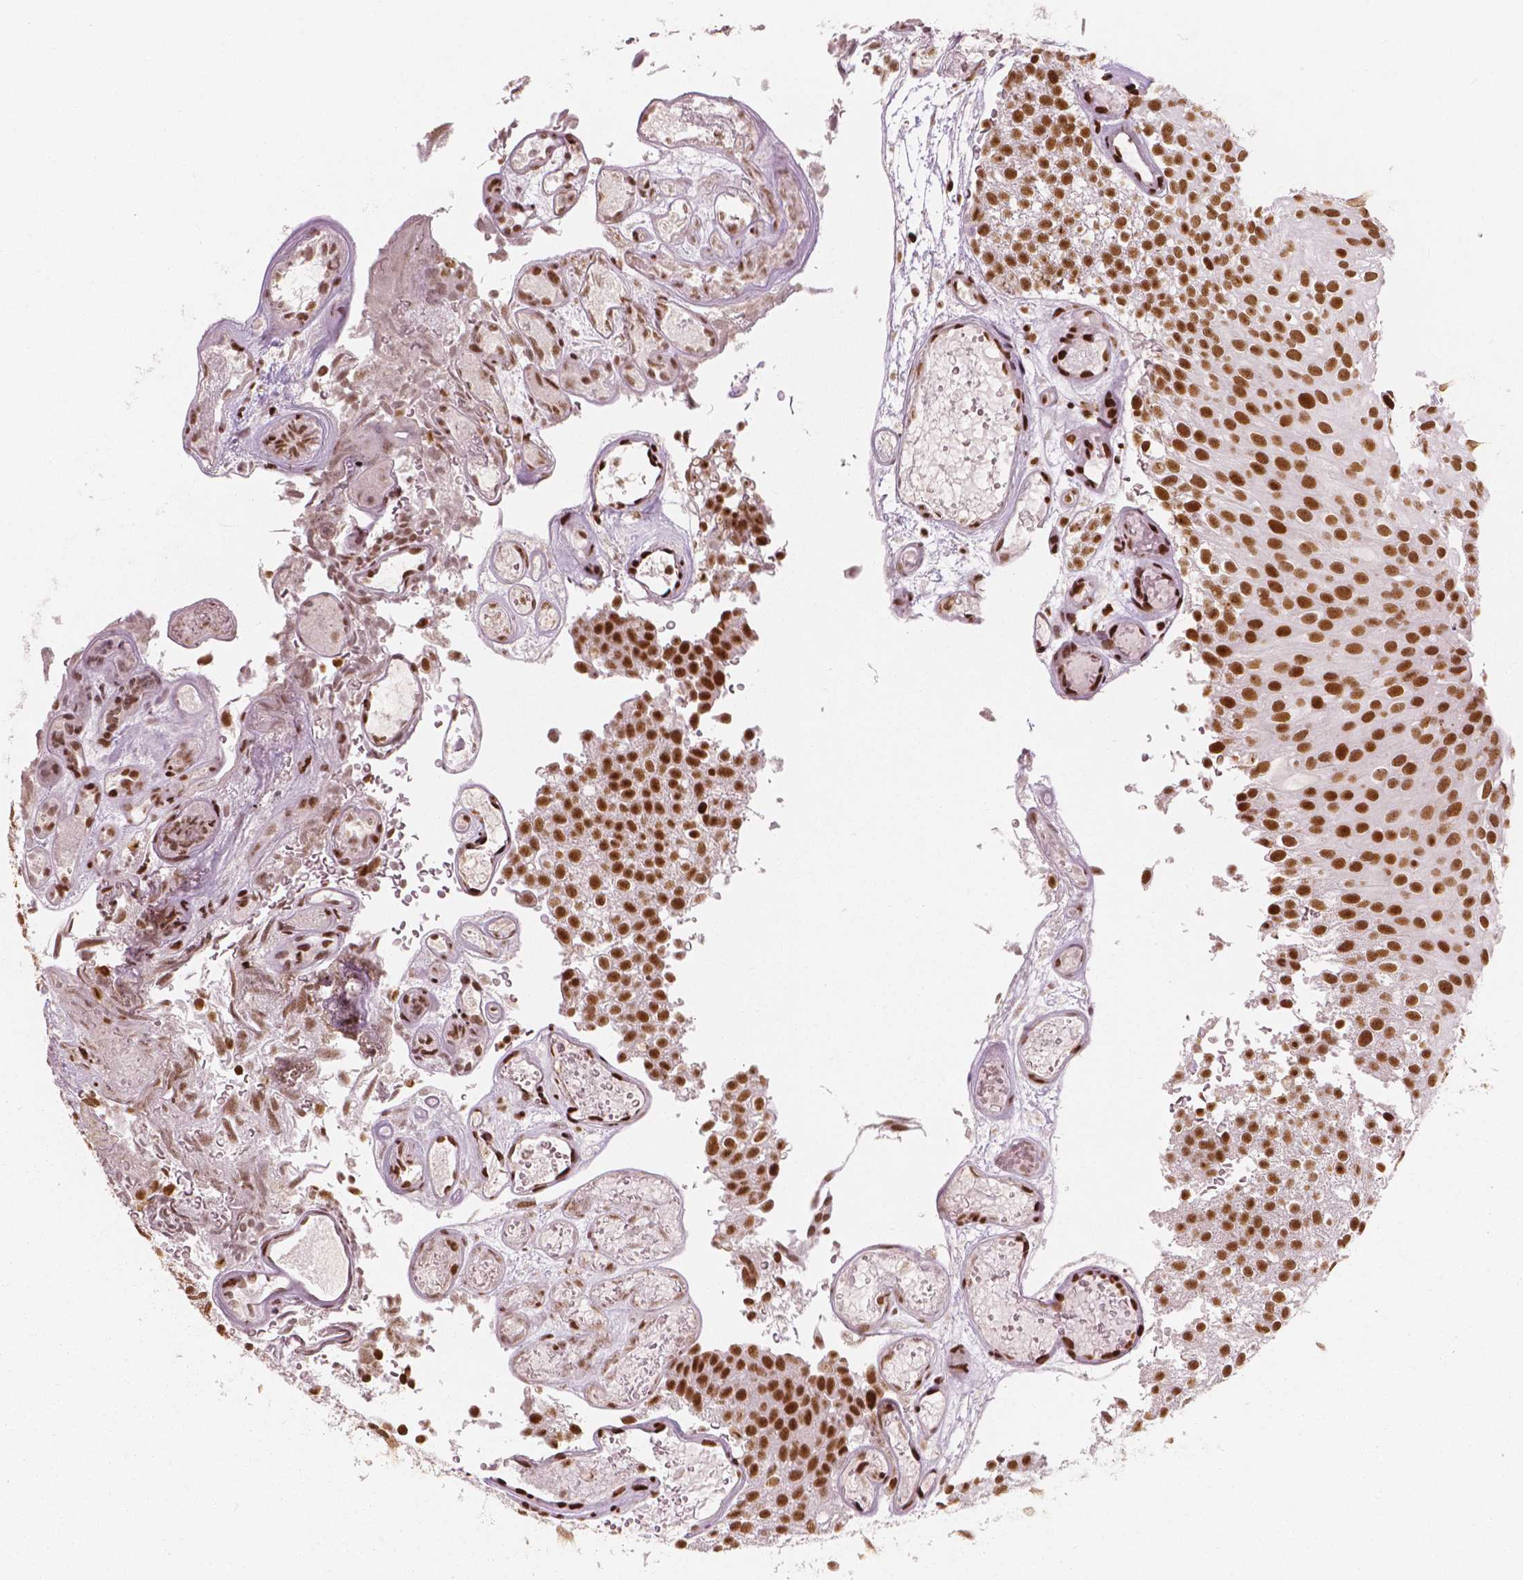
{"staining": {"intensity": "strong", "quantity": ">75%", "location": "nuclear"}, "tissue": "urothelial cancer", "cell_type": "Tumor cells", "image_type": "cancer", "snomed": [{"axis": "morphology", "description": "Urothelial carcinoma, Low grade"}, {"axis": "topography", "description": "Urinary bladder"}], "caption": "An immunohistochemistry (IHC) histopathology image of tumor tissue is shown. Protein staining in brown shows strong nuclear positivity in urothelial carcinoma (low-grade) within tumor cells.", "gene": "BRD4", "patient": {"sex": "male", "age": 78}}